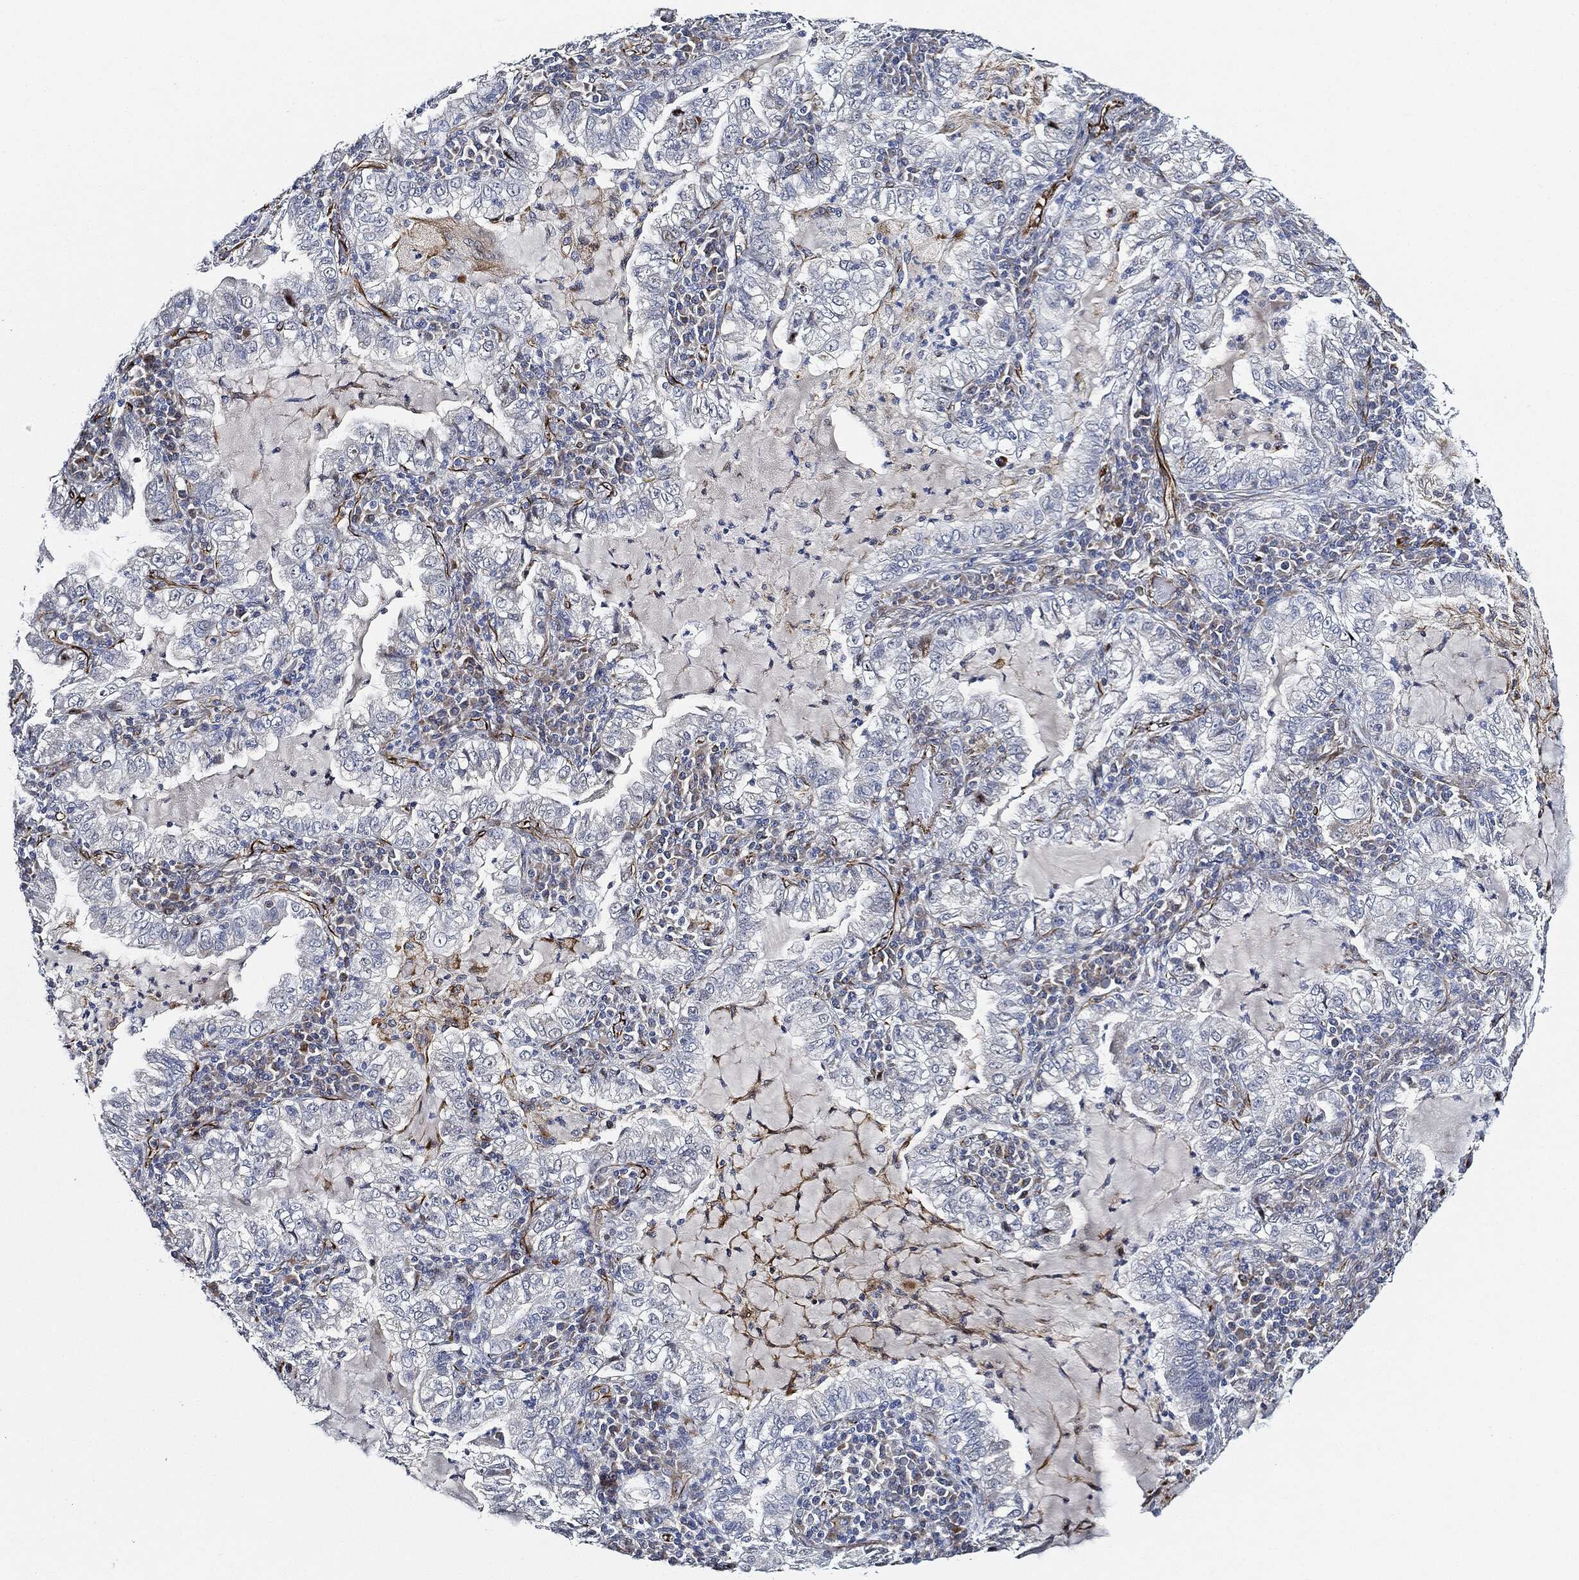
{"staining": {"intensity": "negative", "quantity": "none", "location": "none"}, "tissue": "lung cancer", "cell_type": "Tumor cells", "image_type": "cancer", "snomed": [{"axis": "morphology", "description": "Adenocarcinoma, NOS"}, {"axis": "topography", "description": "Lung"}], "caption": "The image displays no staining of tumor cells in lung cancer.", "gene": "THSD1", "patient": {"sex": "female", "age": 73}}